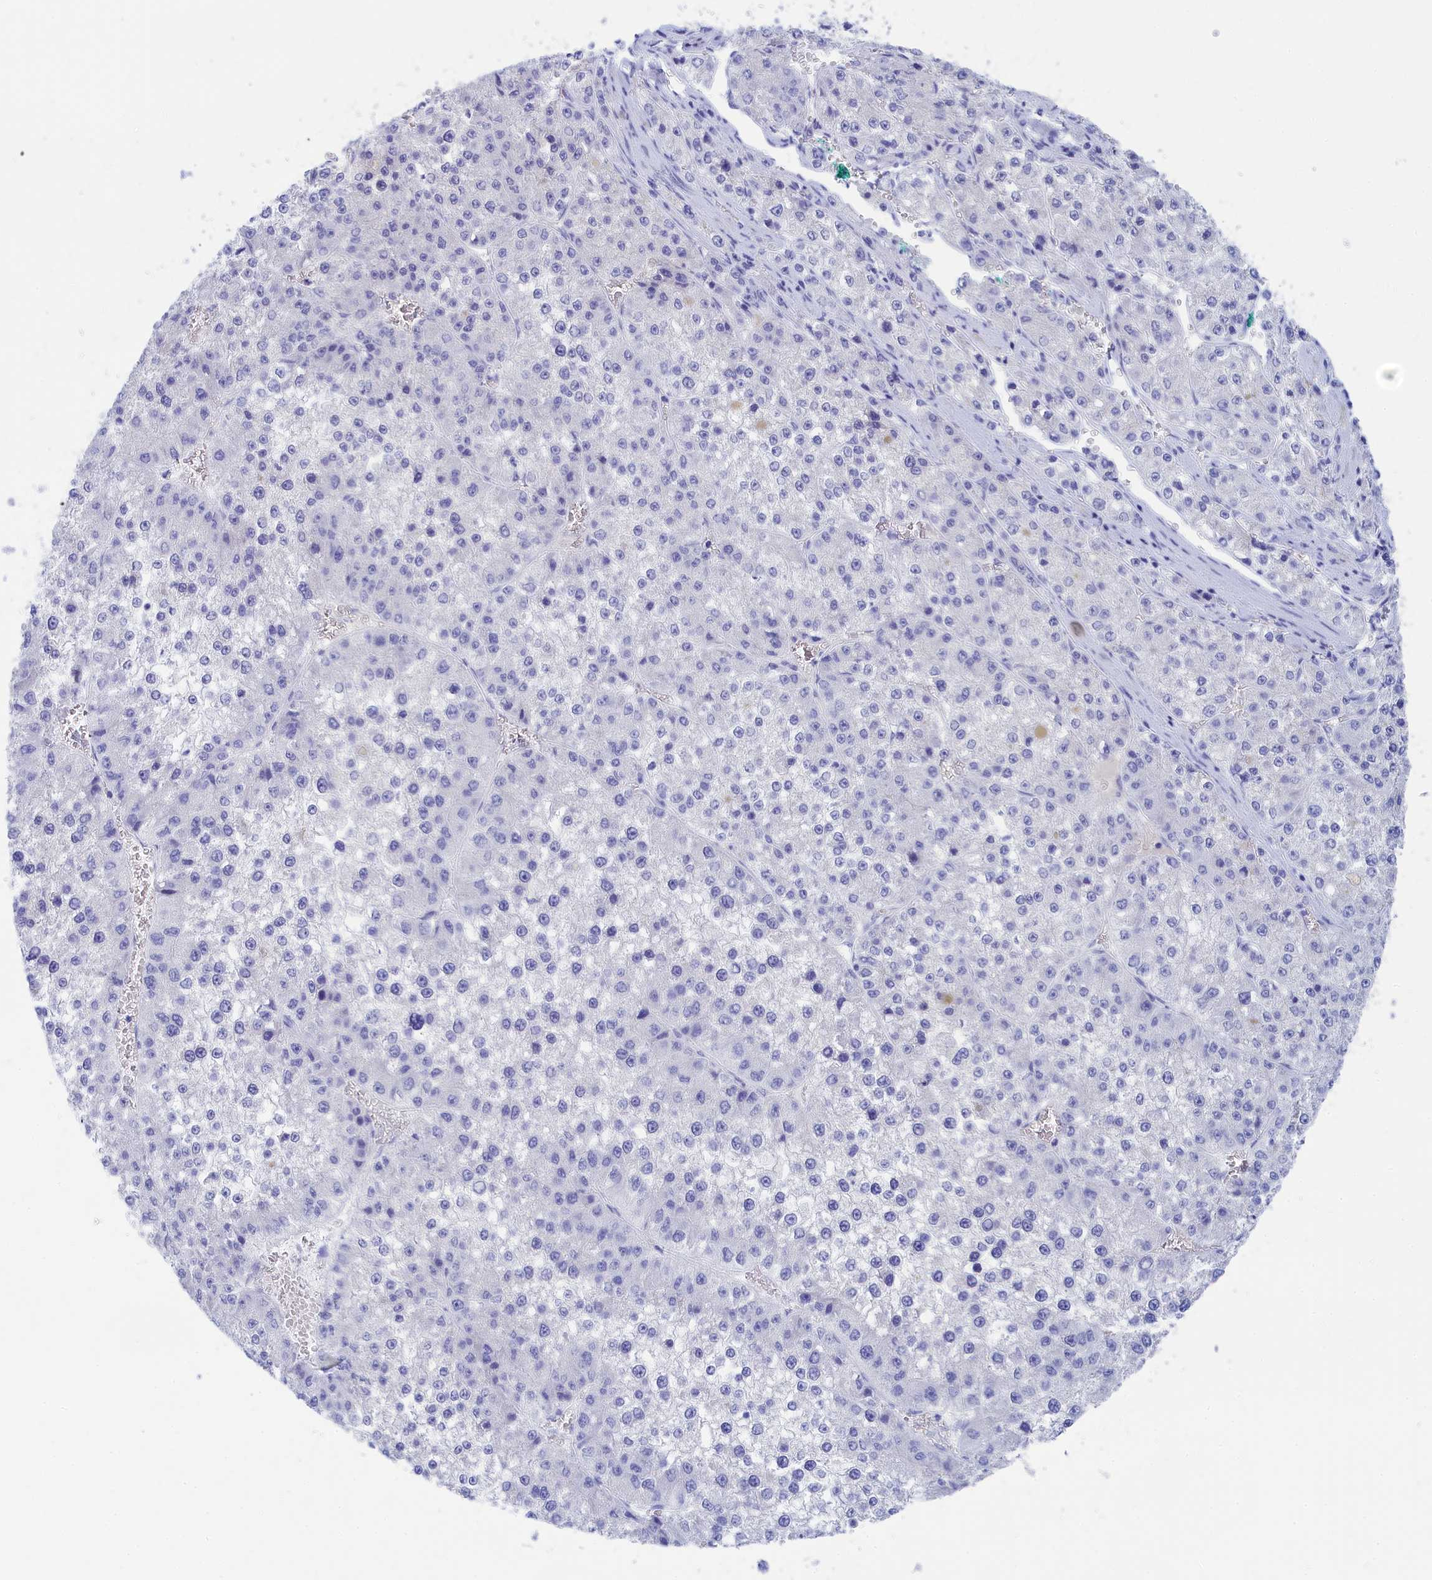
{"staining": {"intensity": "negative", "quantity": "none", "location": "none"}, "tissue": "liver cancer", "cell_type": "Tumor cells", "image_type": "cancer", "snomed": [{"axis": "morphology", "description": "Carcinoma, Hepatocellular, NOS"}, {"axis": "topography", "description": "Liver"}], "caption": "Immunohistochemistry (IHC) photomicrograph of neoplastic tissue: human liver cancer stained with DAB reveals no significant protein positivity in tumor cells. (Immunohistochemistry, brightfield microscopy, high magnification).", "gene": "TRIM10", "patient": {"sex": "female", "age": 73}}